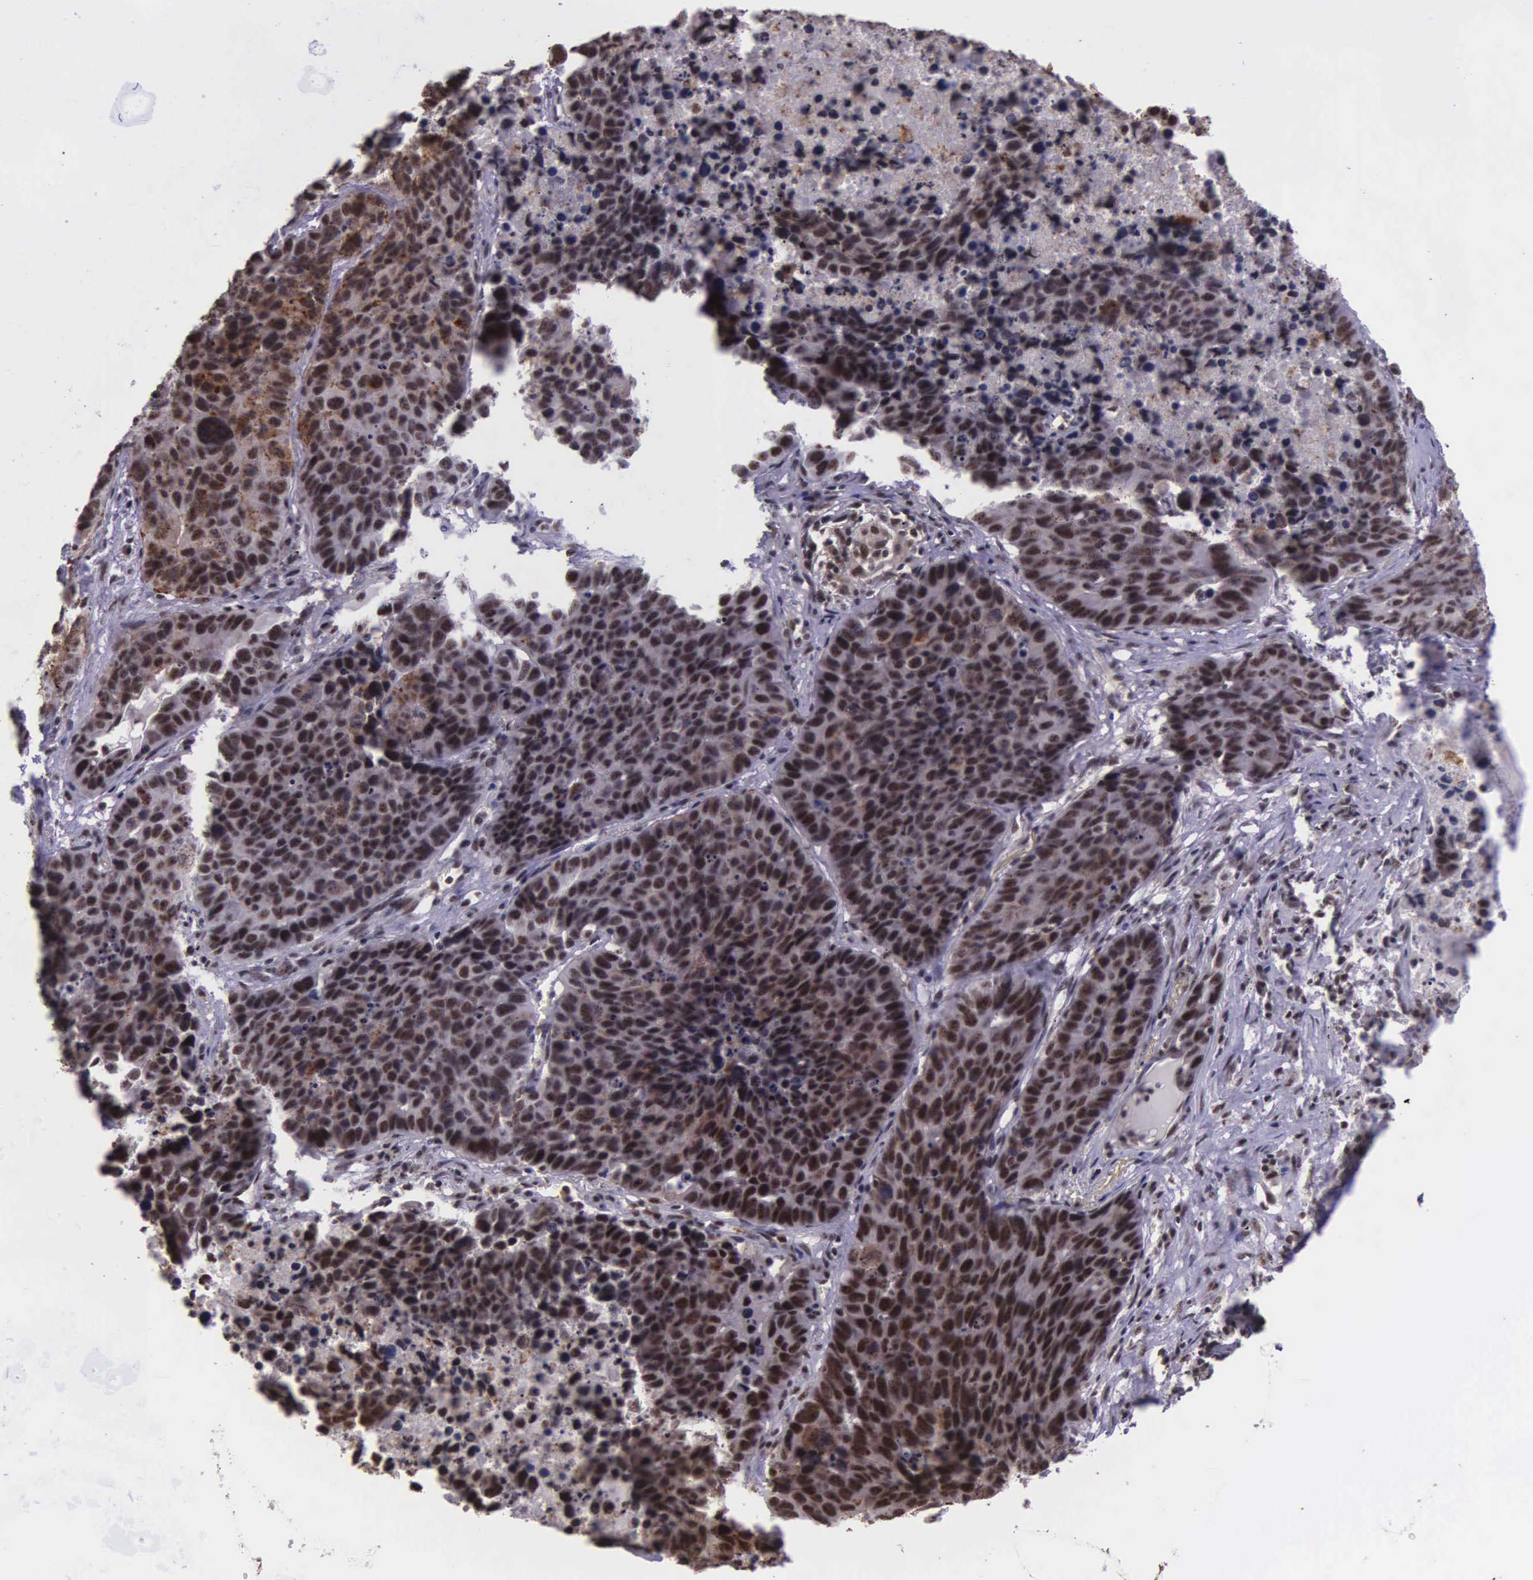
{"staining": {"intensity": "moderate", "quantity": ">75%", "location": "nuclear"}, "tissue": "lung cancer", "cell_type": "Tumor cells", "image_type": "cancer", "snomed": [{"axis": "morphology", "description": "Carcinoid, malignant, NOS"}, {"axis": "topography", "description": "Lung"}], "caption": "A medium amount of moderate nuclear staining is present in approximately >75% of tumor cells in lung cancer (carcinoid (malignant)) tissue.", "gene": "FAM47A", "patient": {"sex": "male", "age": 60}}